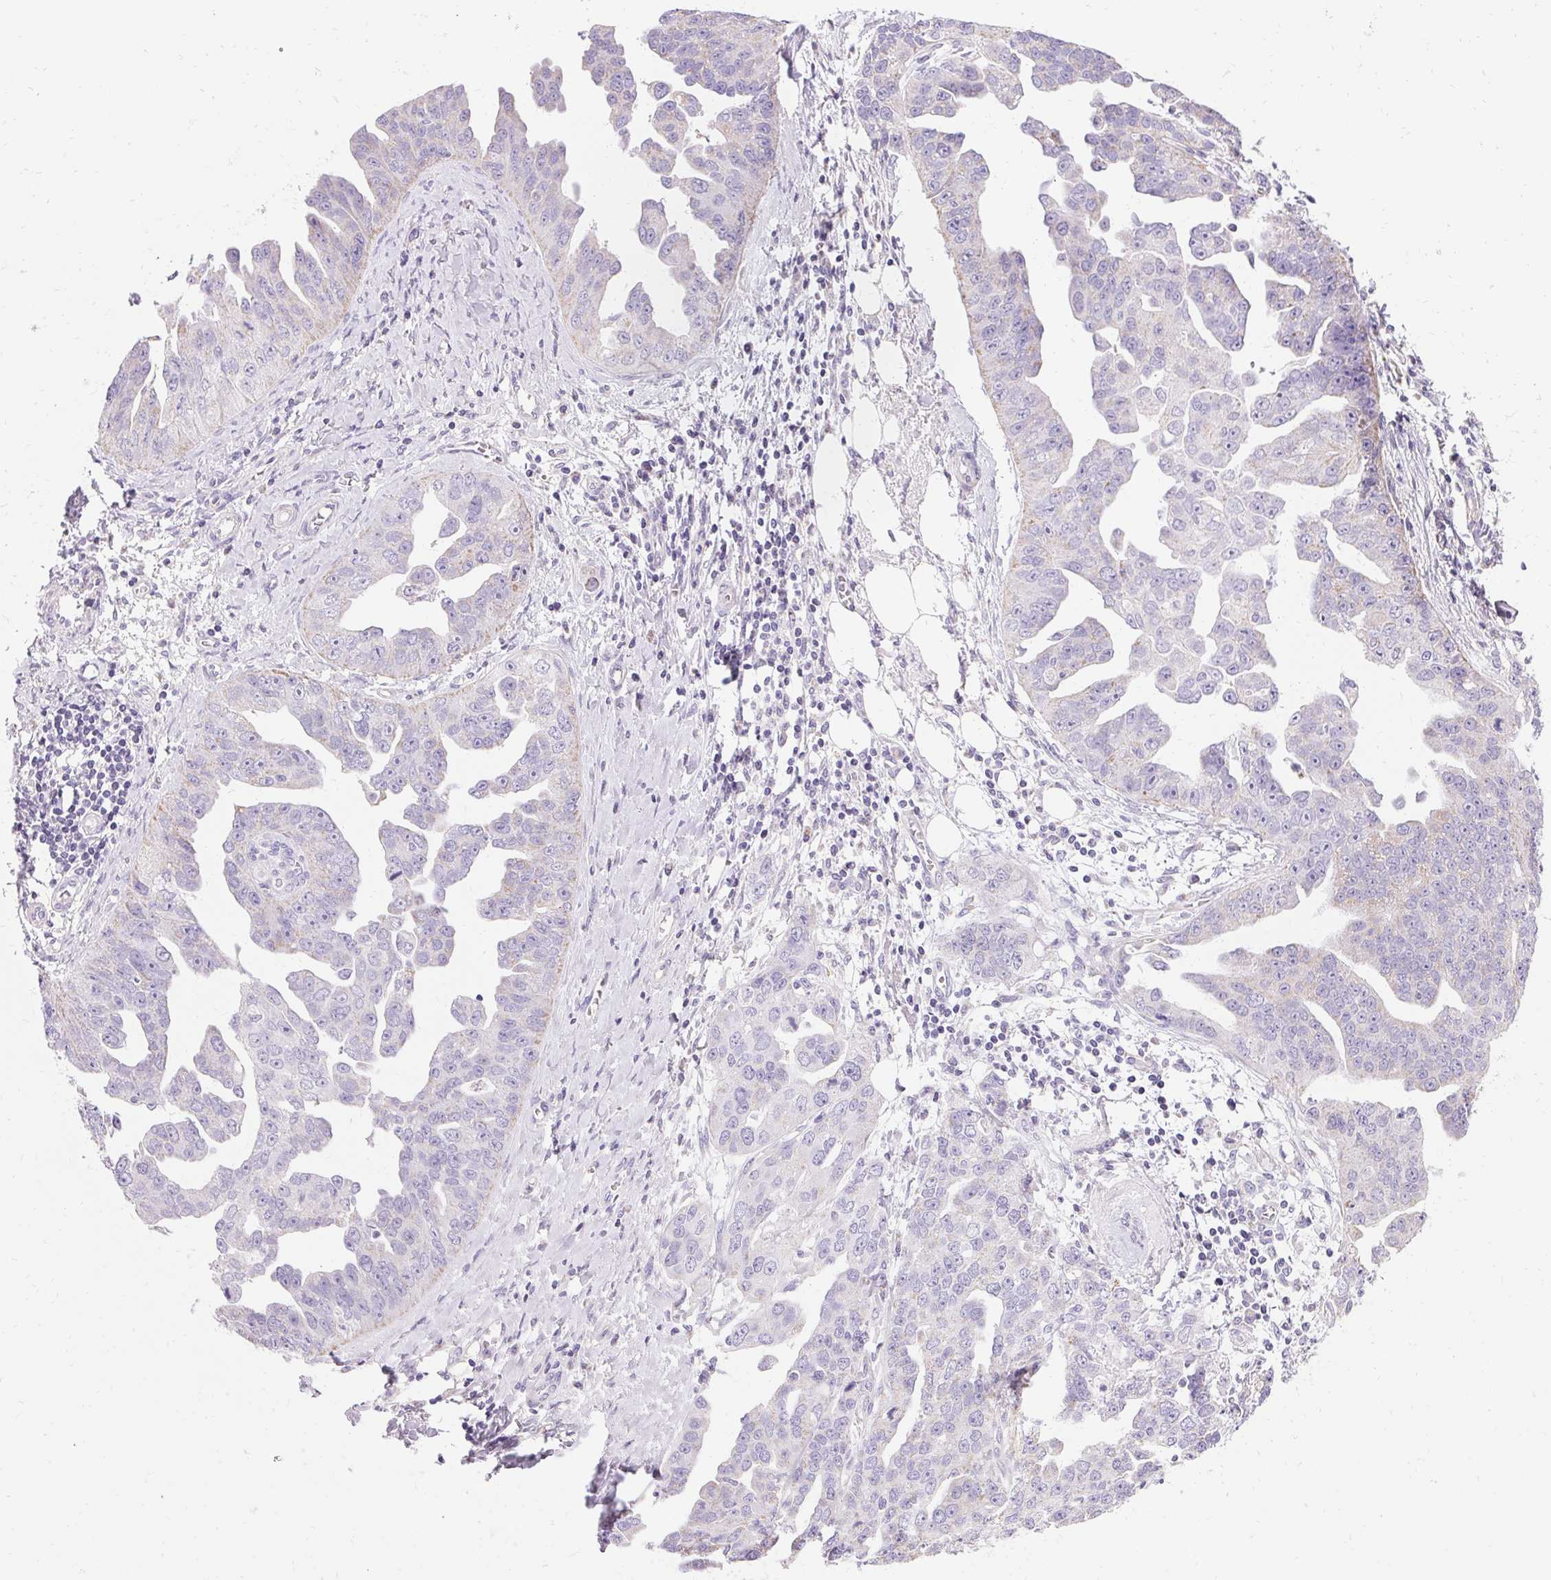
{"staining": {"intensity": "negative", "quantity": "none", "location": "none"}, "tissue": "ovarian cancer", "cell_type": "Tumor cells", "image_type": "cancer", "snomed": [{"axis": "morphology", "description": "Cystadenocarcinoma, serous, NOS"}, {"axis": "topography", "description": "Ovary"}], "caption": "Ovarian cancer was stained to show a protein in brown. There is no significant positivity in tumor cells.", "gene": "ASGR2", "patient": {"sex": "female", "age": 75}}